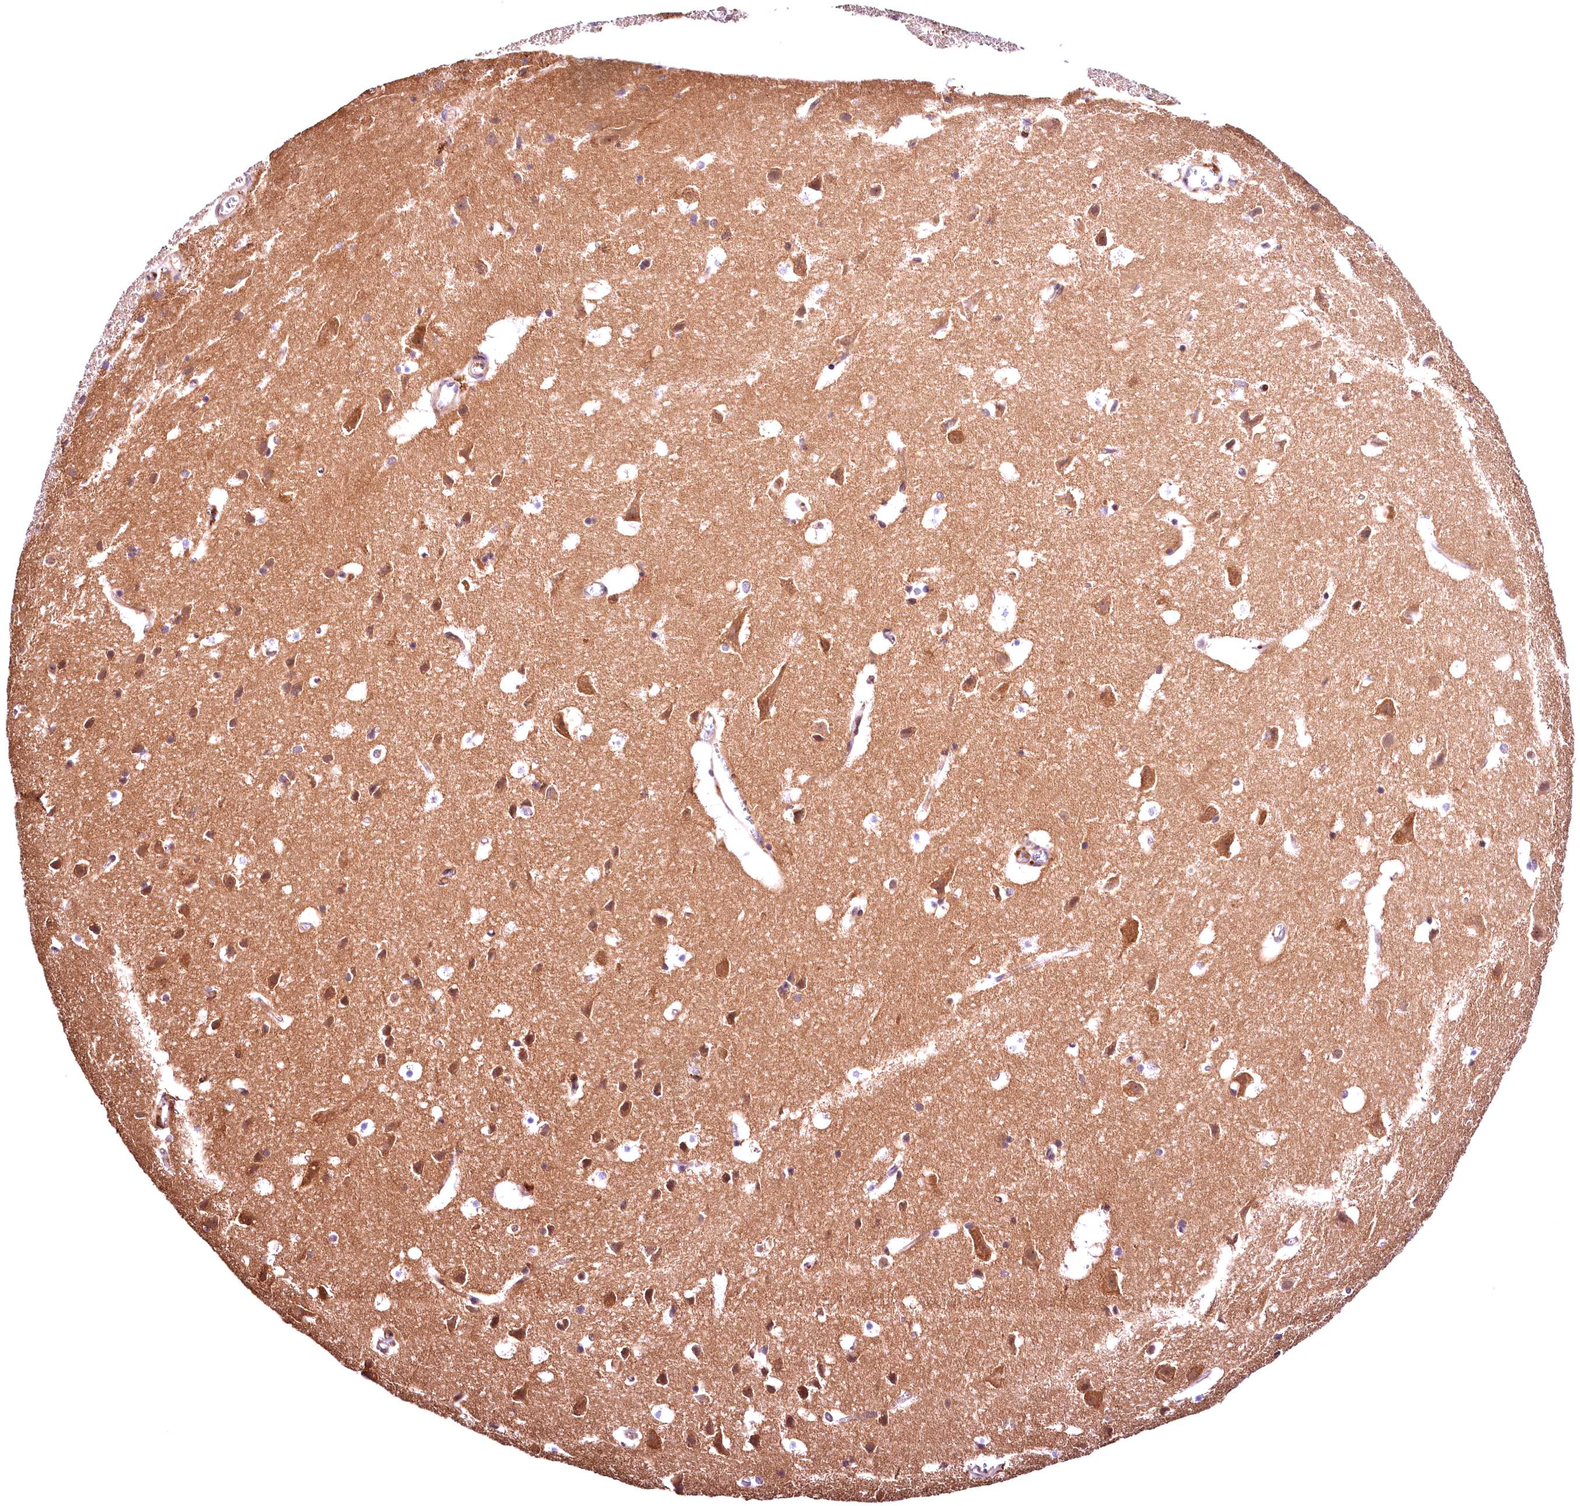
{"staining": {"intensity": "weak", "quantity": ">75%", "location": "cytoplasmic/membranous"}, "tissue": "cerebral cortex", "cell_type": "Endothelial cells", "image_type": "normal", "snomed": [{"axis": "morphology", "description": "Normal tissue, NOS"}, {"axis": "topography", "description": "Cerebral cortex"}], "caption": "High-magnification brightfield microscopy of normal cerebral cortex stained with DAB (3,3'-diaminobenzidine) (brown) and counterstained with hematoxylin (blue). endothelial cells exhibit weak cytoplasmic/membranous expression is present in approximately>75% of cells.", "gene": "CHORDC1", "patient": {"sex": "male", "age": 54}}